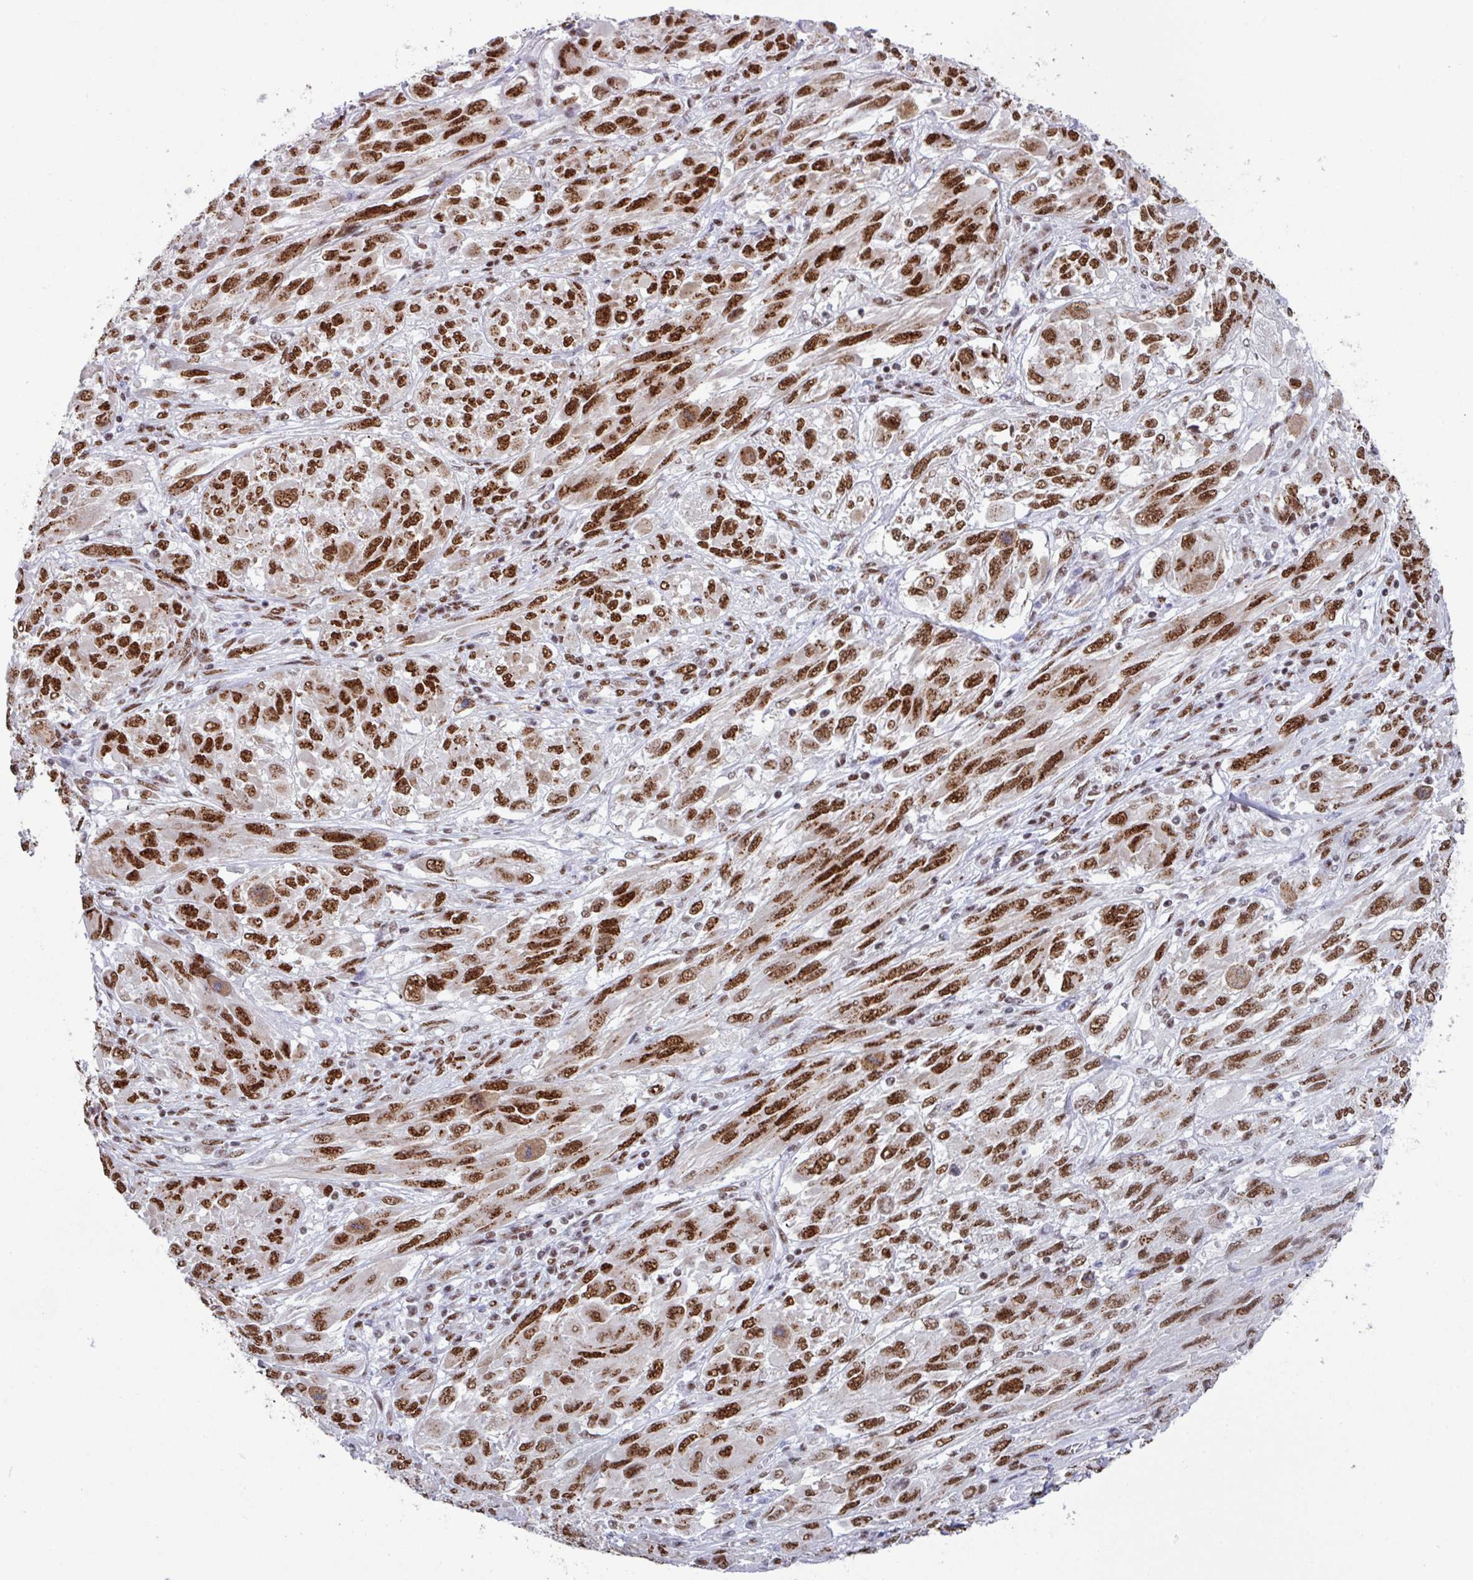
{"staining": {"intensity": "strong", "quantity": ">75%", "location": "nuclear"}, "tissue": "melanoma", "cell_type": "Tumor cells", "image_type": "cancer", "snomed": [{"axis": "morphology", "description": "Malignant melanoma, NOS"}, {"axis": "topography", "description": "Skin"}], "caption": "Immunohistochemical staining of malignant melanoma reveals strong nuclear protein positivity in about >75% of tumor cells.", "gene": "PUF60", "patient": {"sex": "female", "age": 91}}